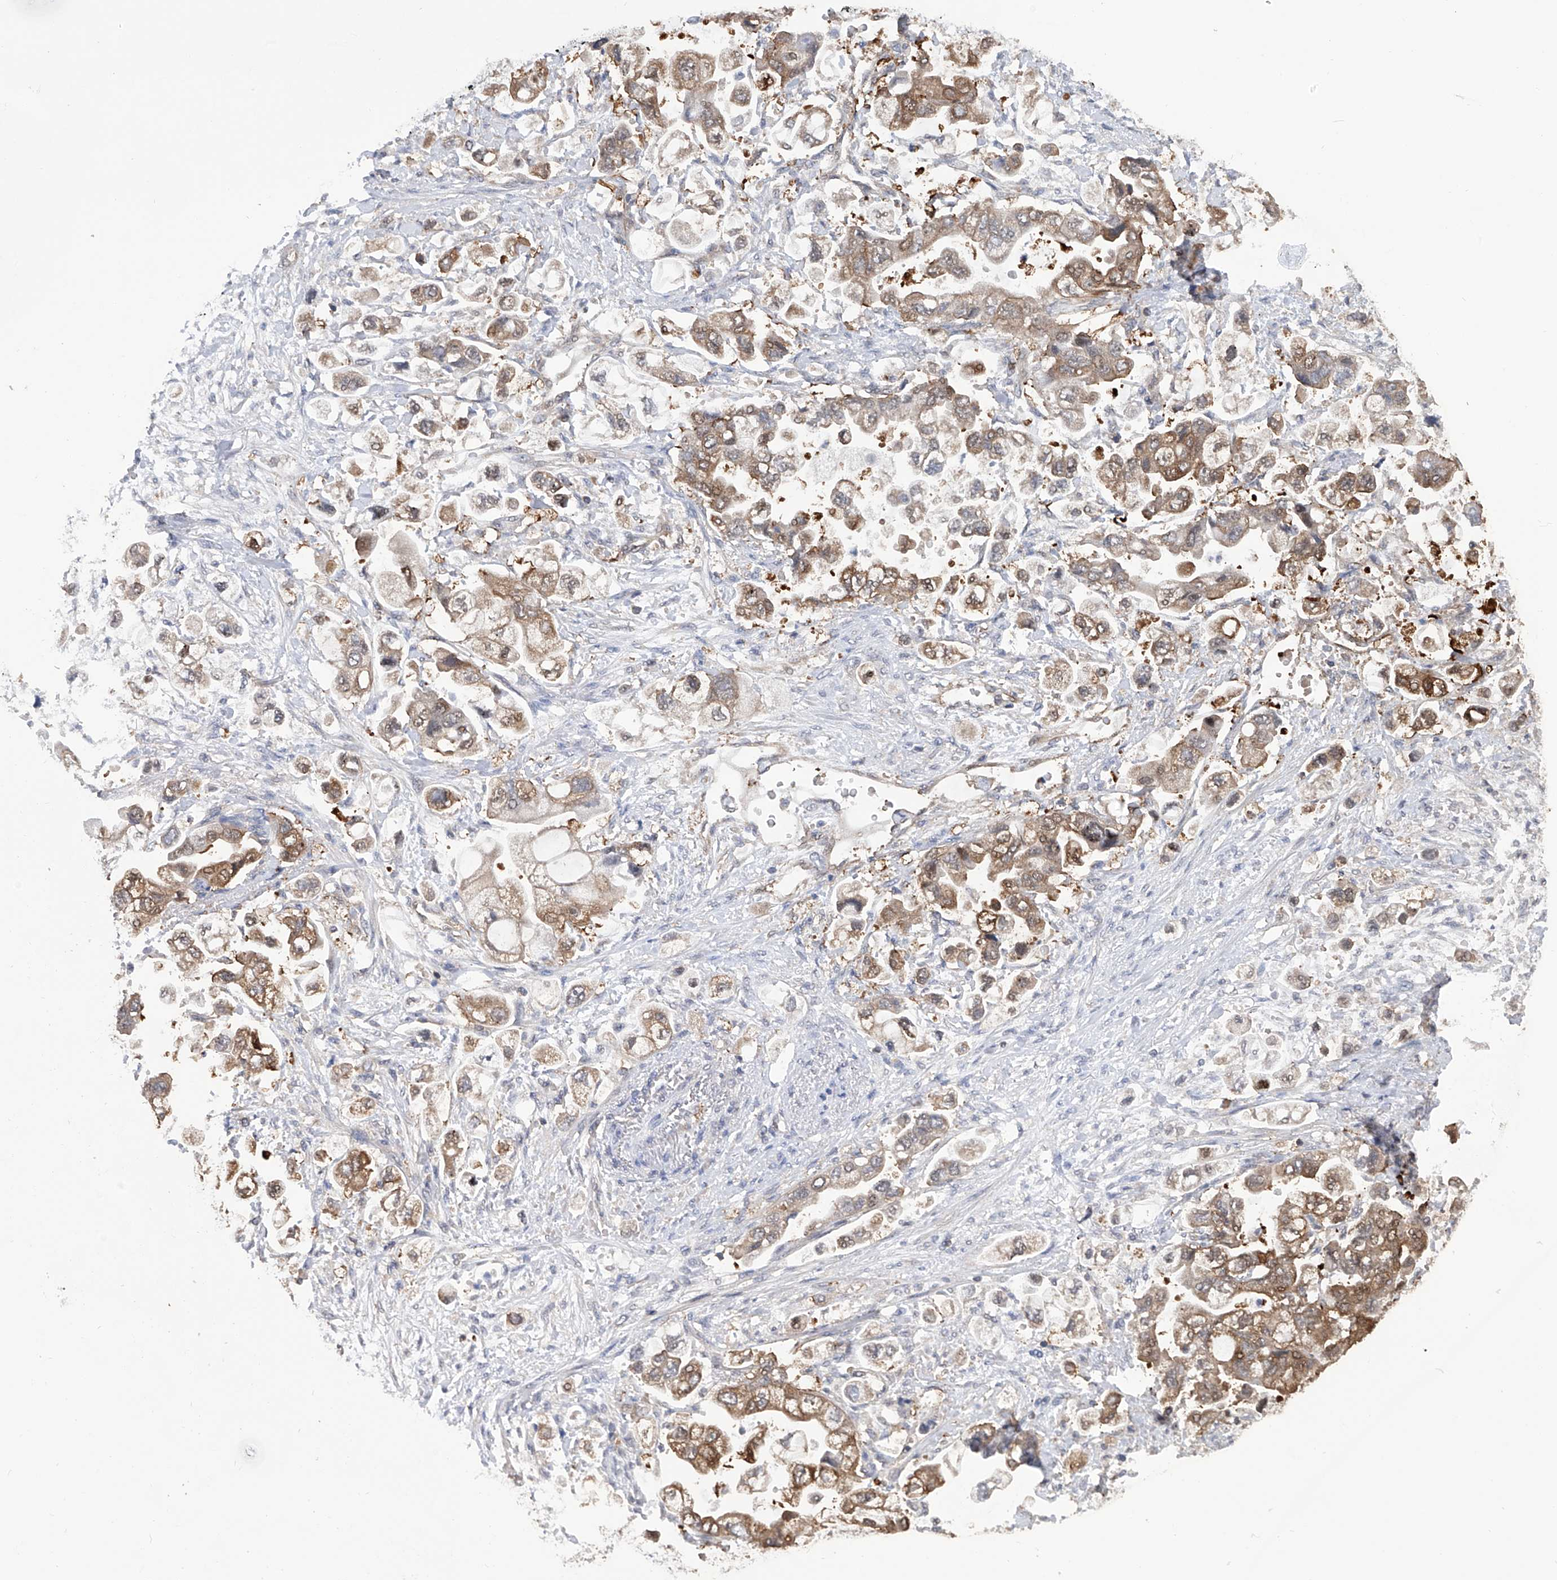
{"staining": {"intensity": "moderate", "quantity": ">75%", "location": "cytoplasmic/membranous"}, "tissue": "stomach cancer", "cell_type": "Tumor cells", "image_type": "cancer", "snomed": [{"axis": "morphology", "description": "Adenocarcinoma, NOS"}, {"axis": "topography", "description": "Stomach"}], "caption": "Approximately >75% of tumor cells in stomach adenocarcinoma demonstrate moderate cytoplasmic/membranous protein expression as visualized by brown immunohistochemical staining.", "gene": "NUDT17", "patient": {"sex": "male", "age": 62}}